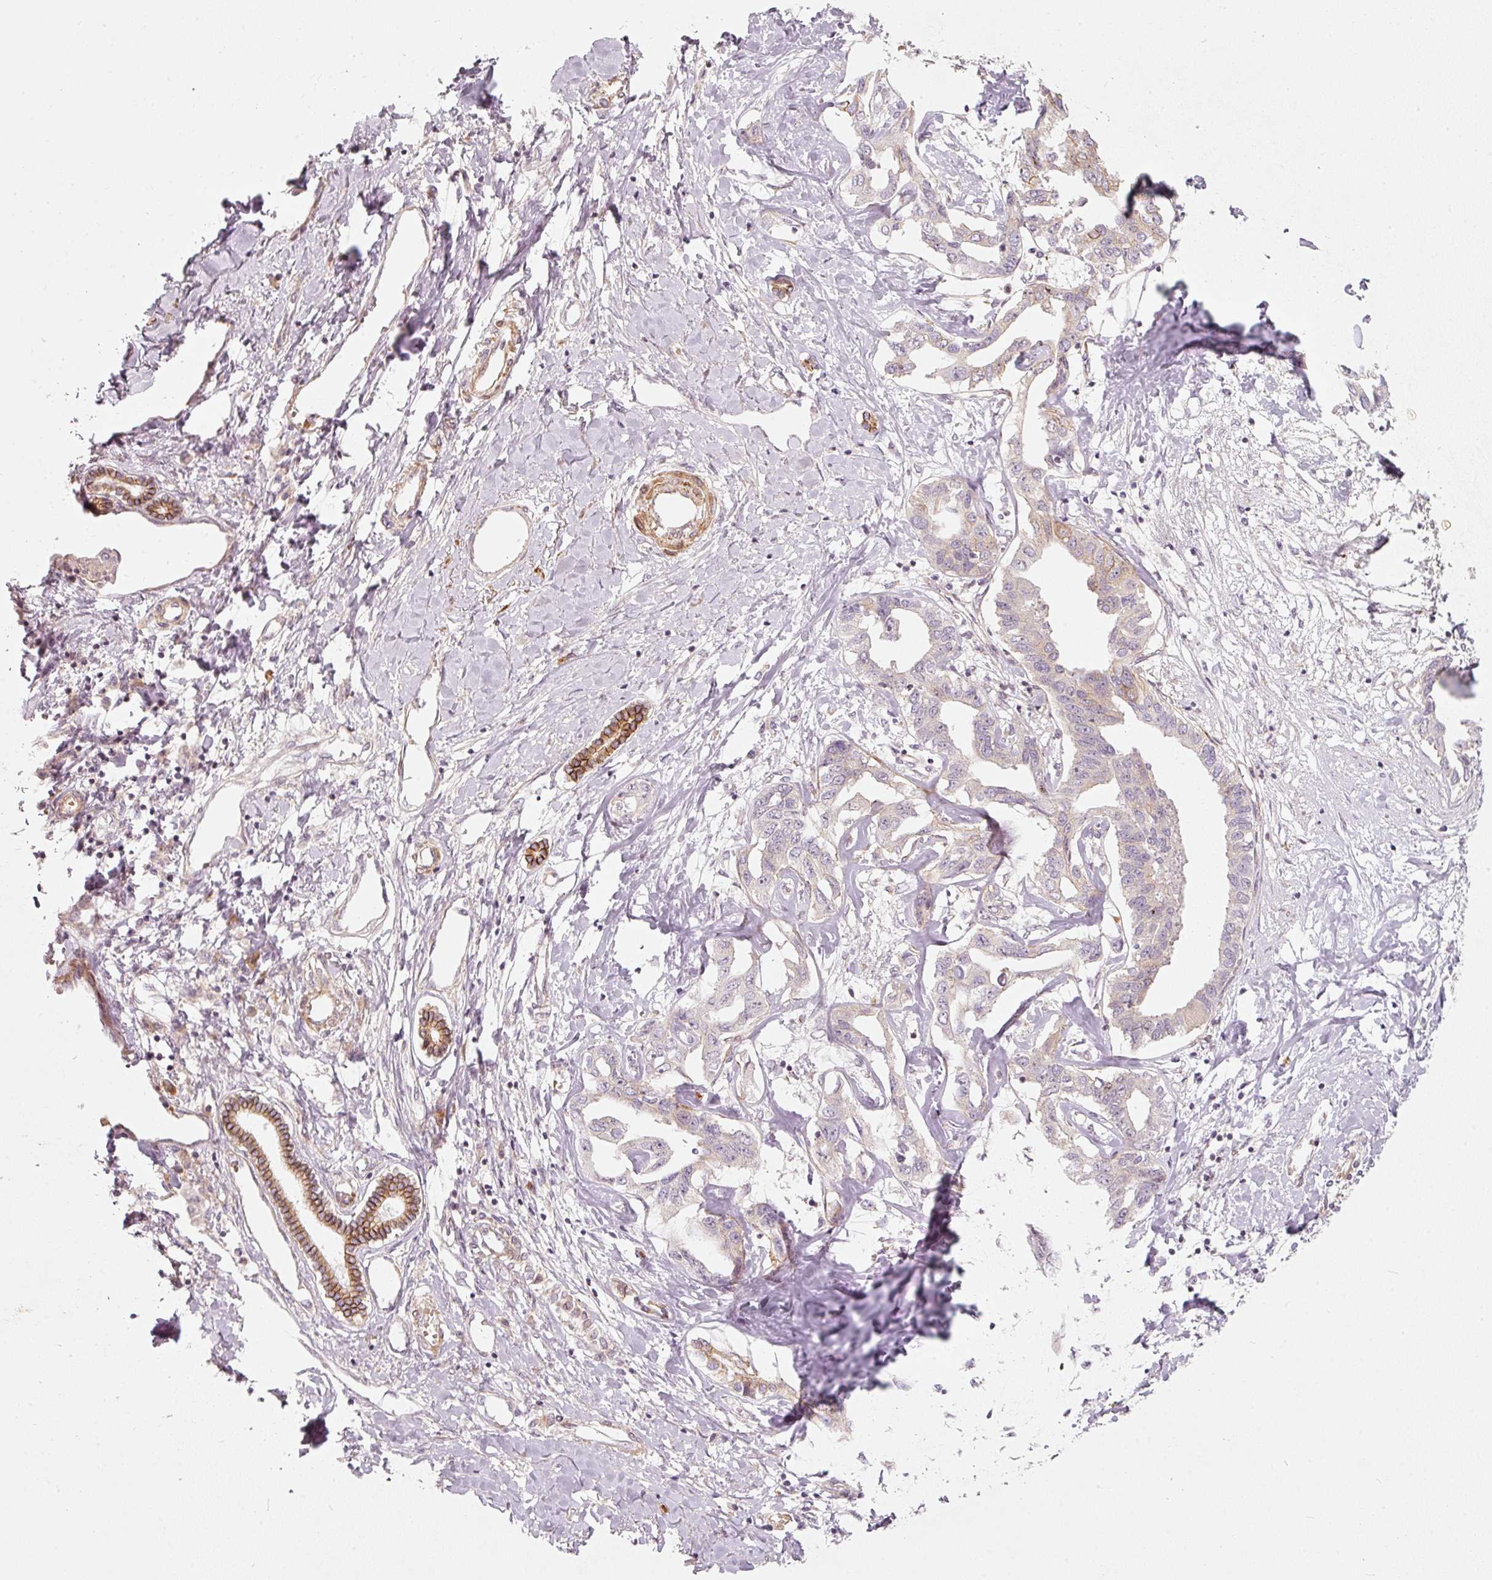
{"staining": {"intensity": "negative", "quantity": "none", "location": "none"}, "tissue": "liver cancer", "cell_type": "Tumor cells", "image_type": "cancer", "snomed": [{"axis": "morphology", "description": "Cholangiocarcinoma"}, {"axis": "topography", "description": "Liver"}], "caption": "The image exhibits no significant staining in tumor cells of liver cancer.", "gene": "KCNQ1", "patient": {"sex": "male", "age": 59}}